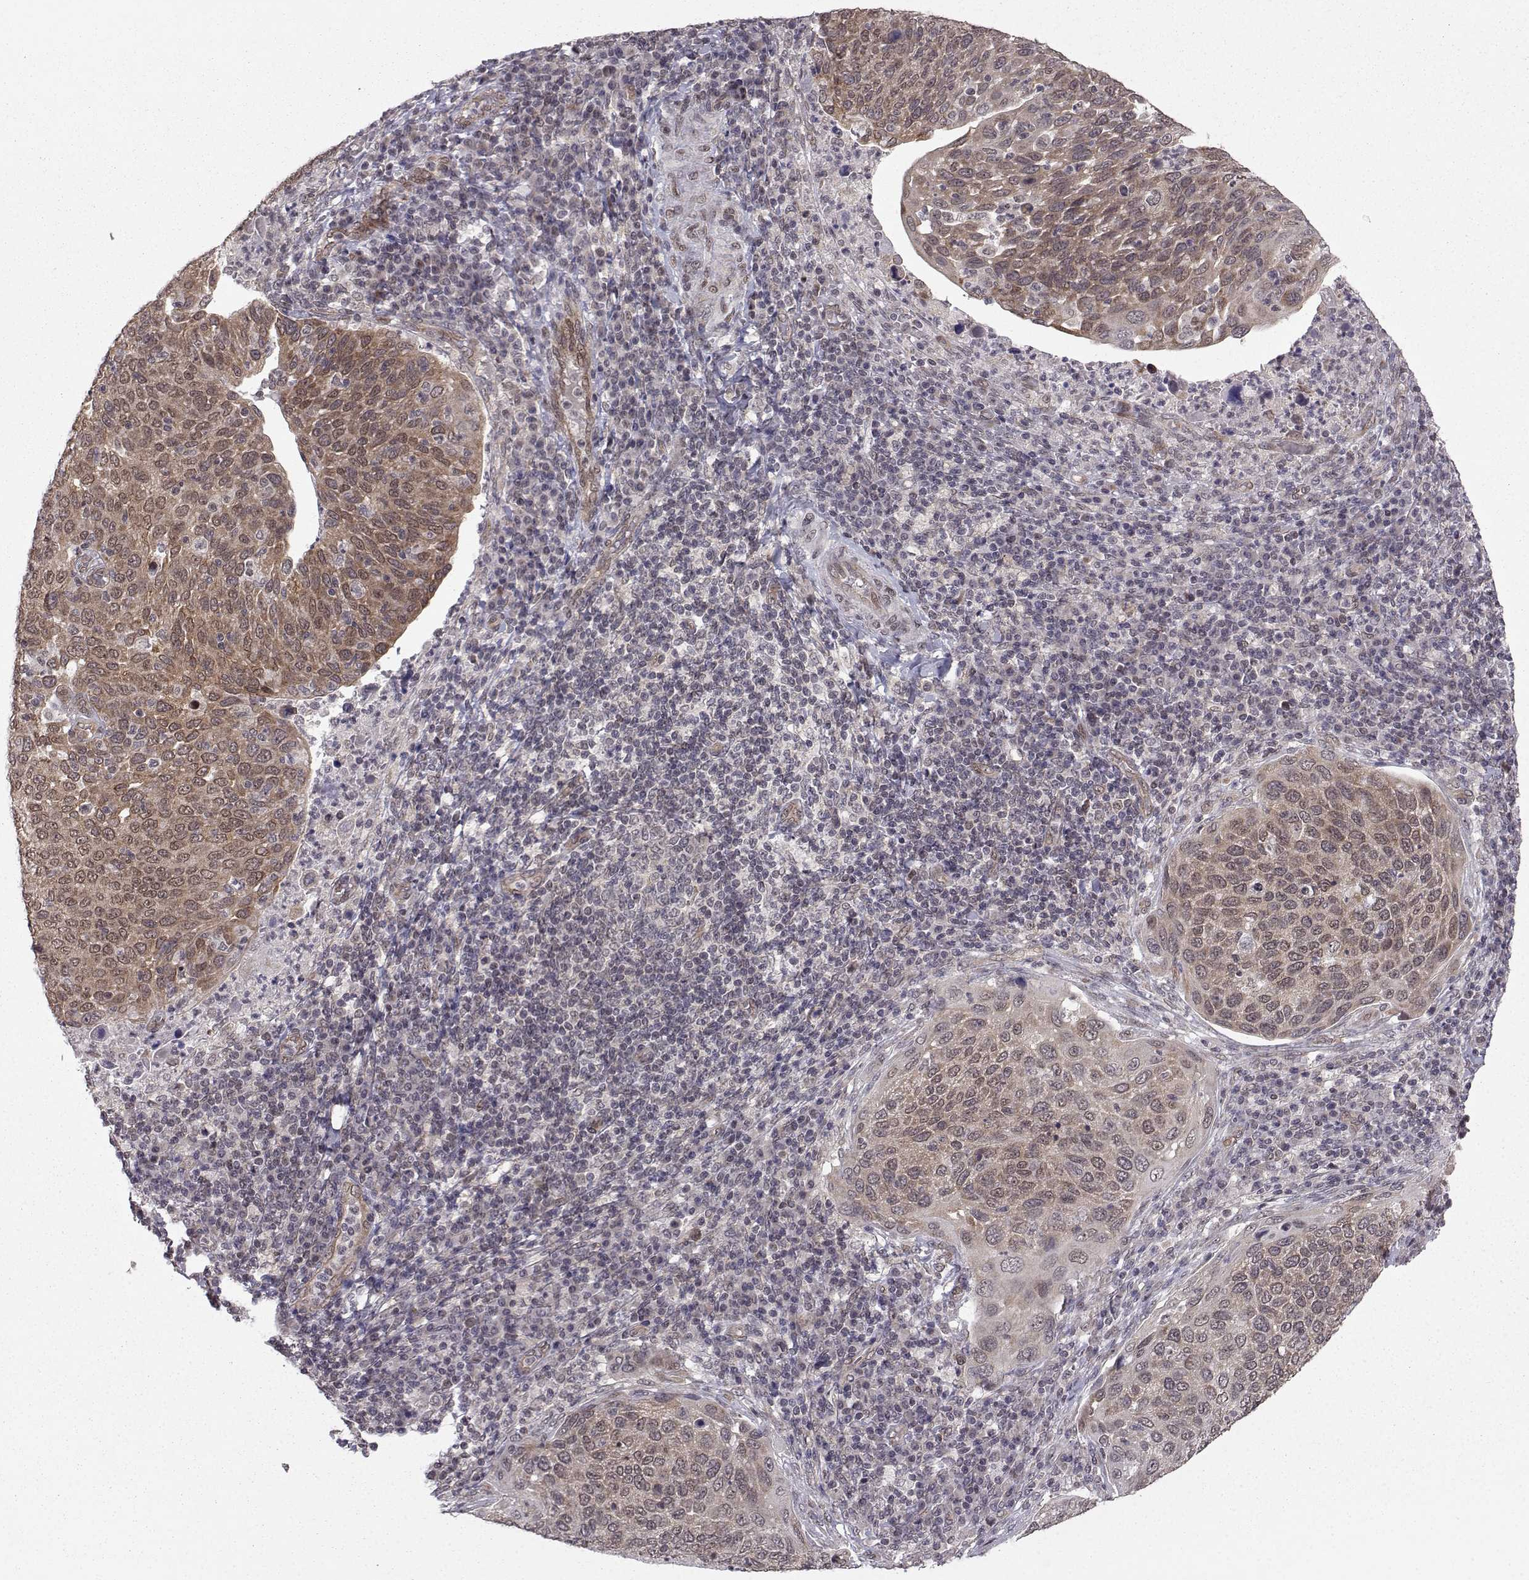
{"staining": {"intensity": "moderate", "quantity": ">75%", "location": "cytoplasmic/membranous,nuclear"}, "tissue": "cervical cancer", "cell_type": "Tumor cells", "image_type": "cancer", "snomed": [{"axis": "morphology", "description": "Squamous cell carcinoma, NOS"}, {"axis": "topography", "description": "Cervix"}], "caption": "Protein staining exhibits moderate cytoplasmic/membranous and nuclear staining in approximately >75% of tumor cells in squamous cell carcinoma (cervical).", "gene": "PKN2", "patient": {"sex": "female", "age": 54}}